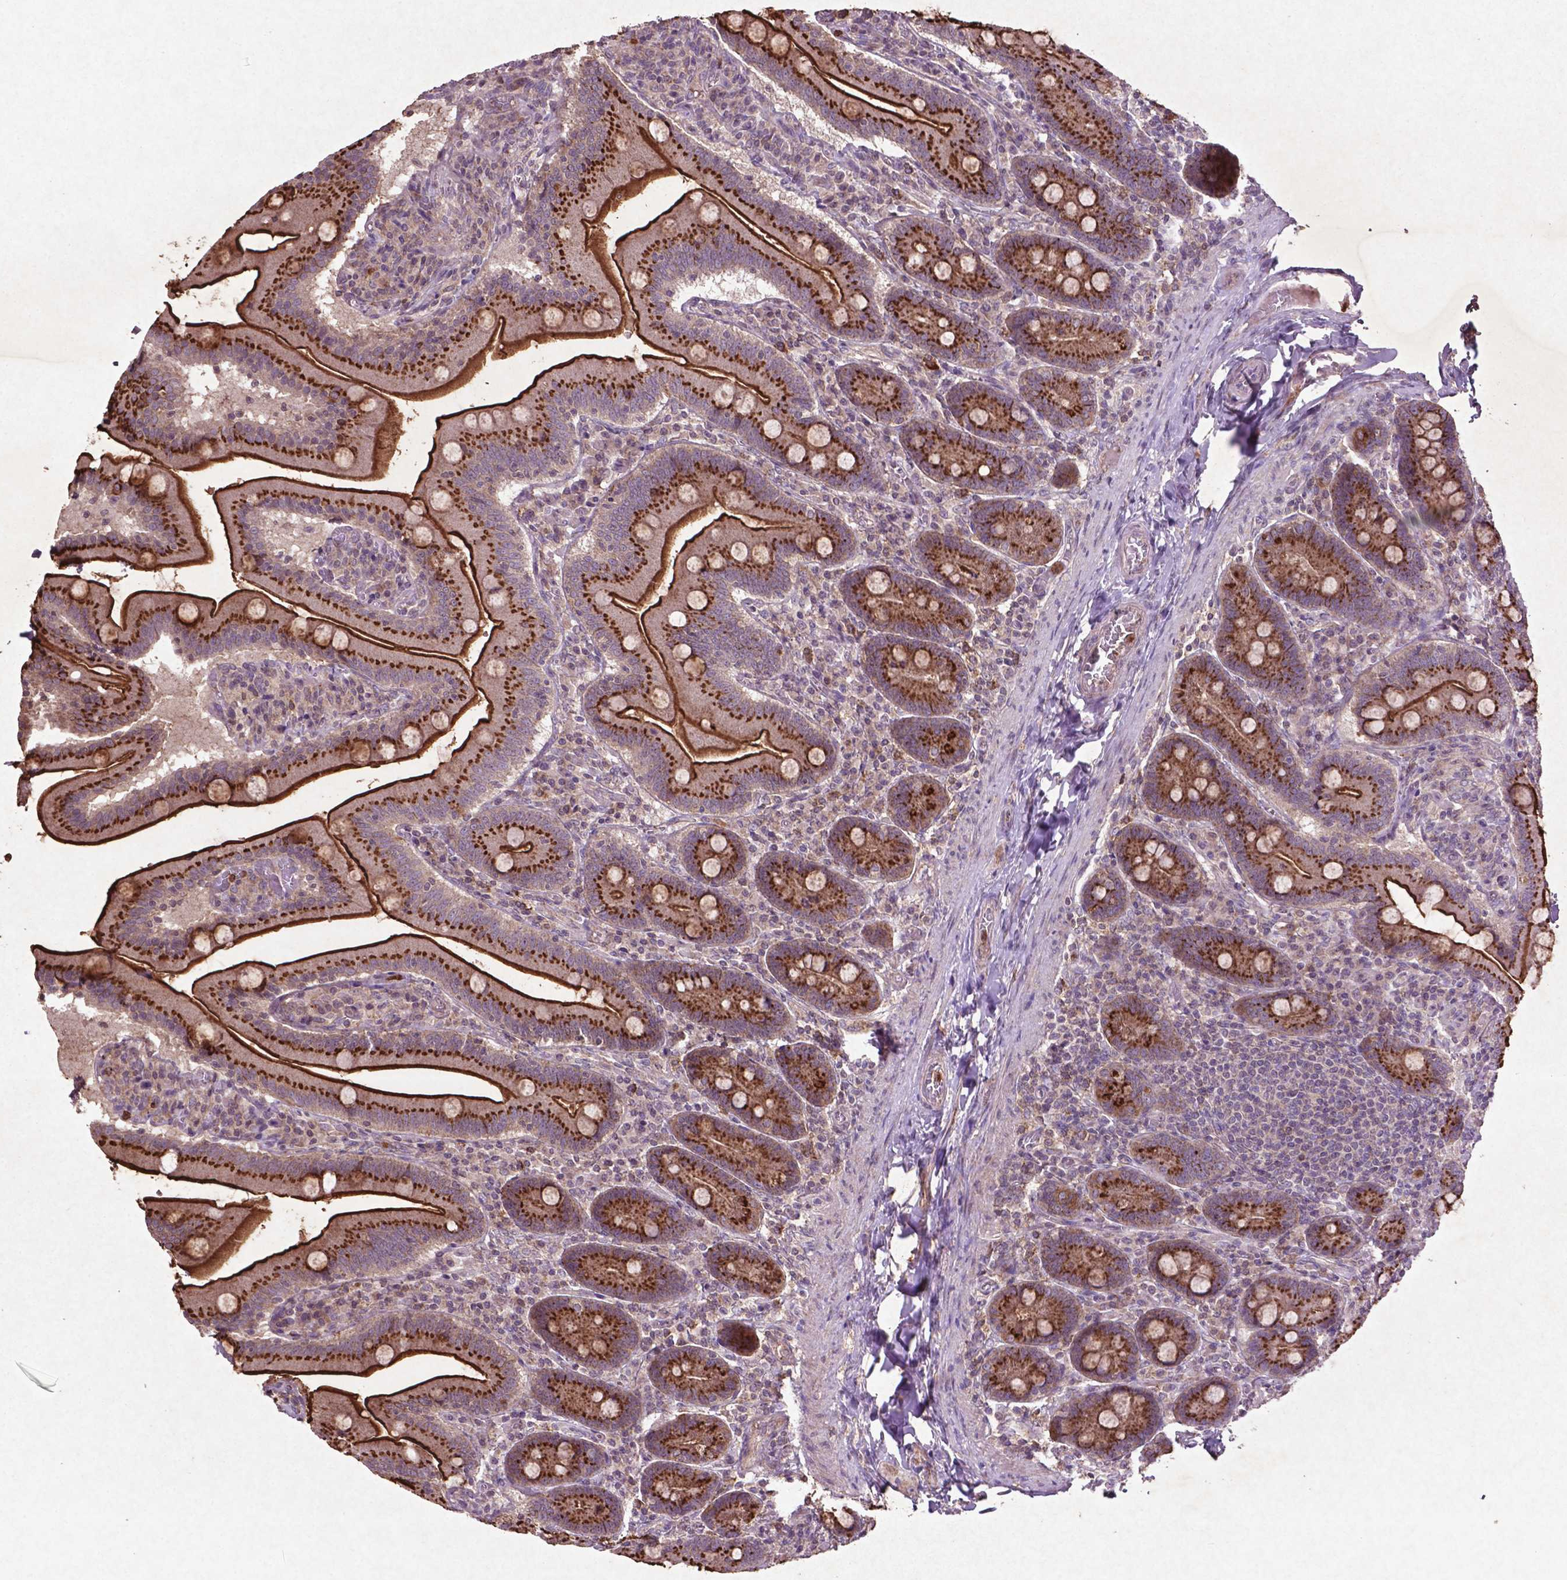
{"staining": {"intensity": "strong", "quantity": "25%-75%", "location": "cytoplasmic/membranous"}, "tissue": "small intestine", "cell_type": "Glandular cells", "image_type": "normal", "snomed": [{"axis": "morphology", "description": "Normal tissue, NOS"}, {"axis": "topography", "description": "Small intestine"}], "caption": "Immunohistochemical staining of unremarkable small intestine demonstrates 25%-75% levels of strong cytoplasmic/membranous protein expression in approximately 25%-75% of glandular cells. (DAB IHC, brown staining for protein, blue staining for nuclei).", "gene": "MTOR", "patient": {"sex": "male", "age": 37}}